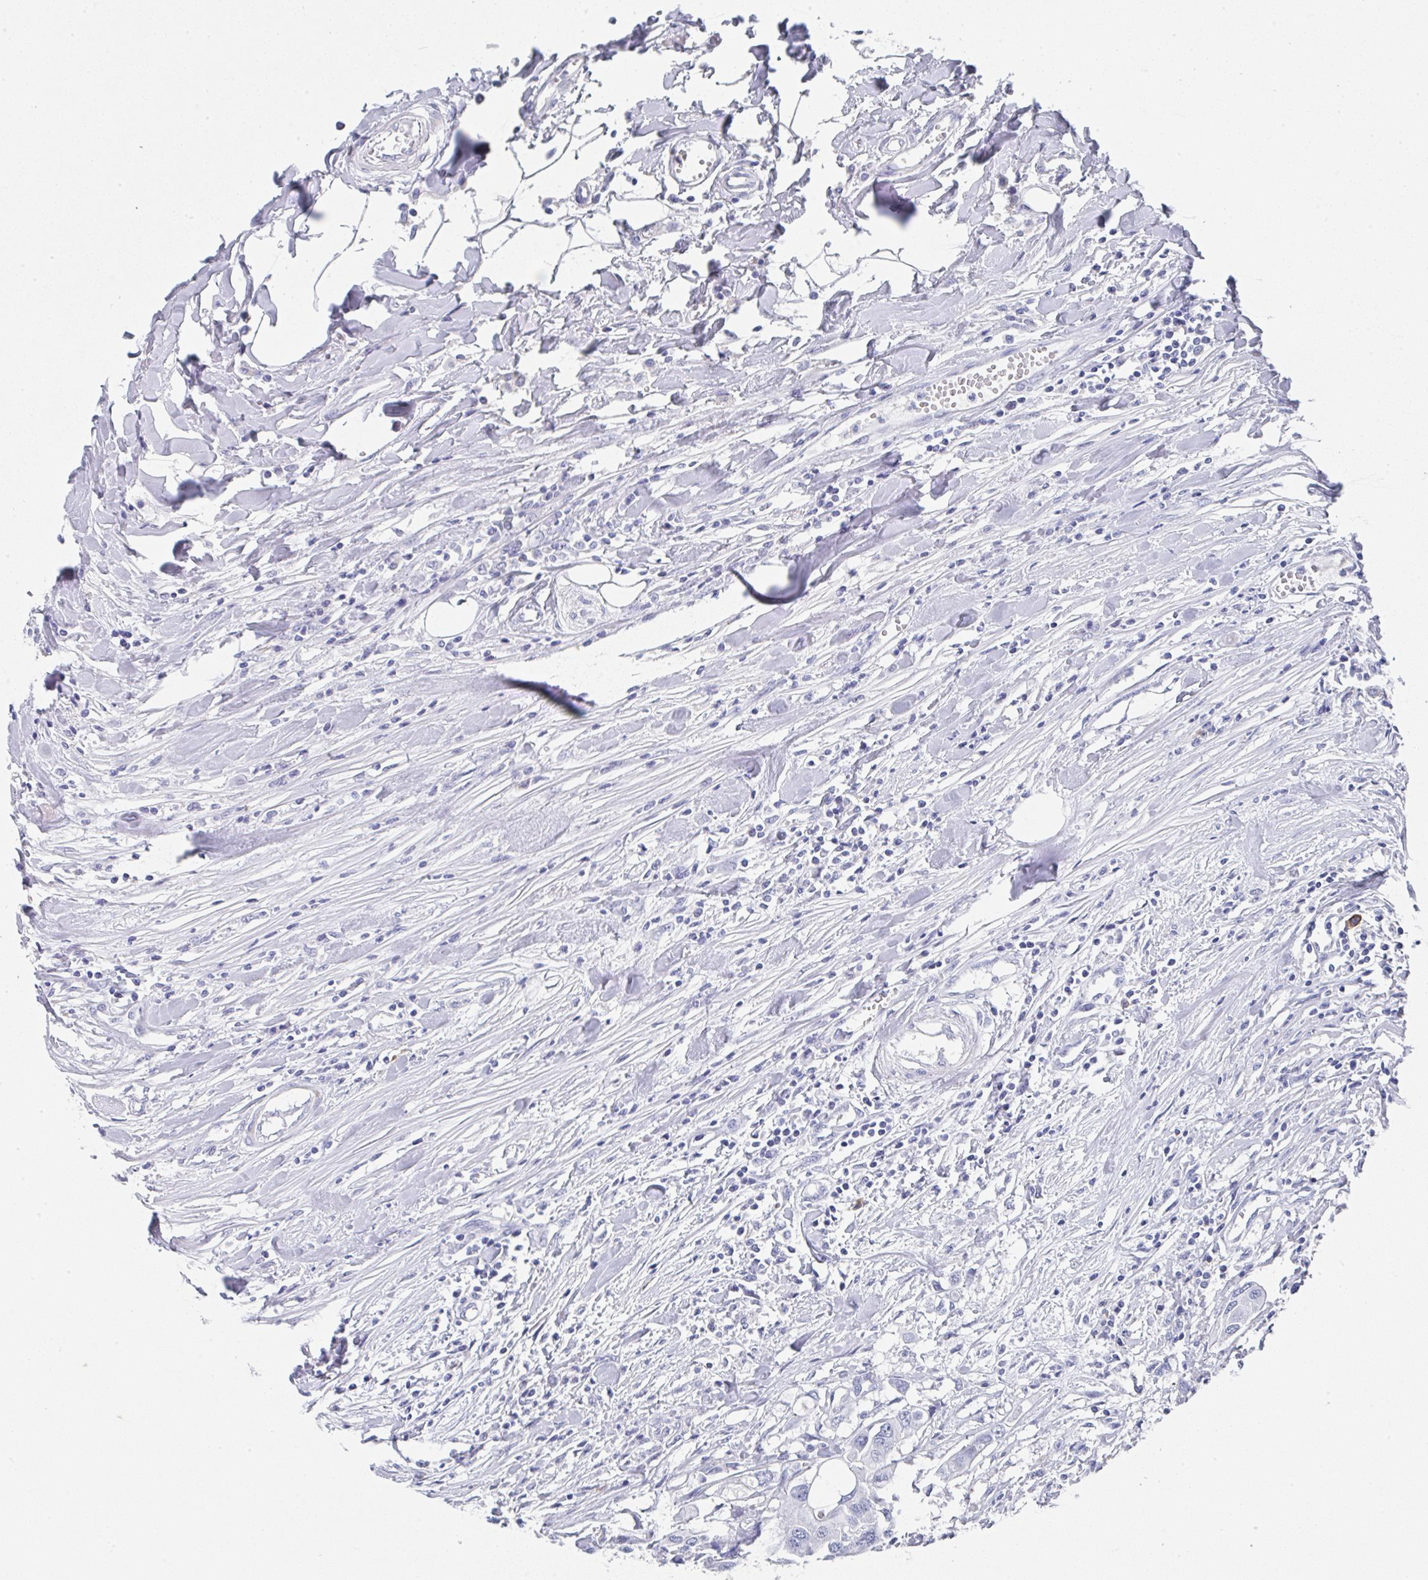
{"staining": {"intensity": "negative", "quantity": "none", "location": "none"}, "tissue": "colorectal cancer", "cell_type": "Tumor cells", "image_type": "cancer", "snomed": [{"axis": "morphology", "description": "Adenocarcinoma, NOS"}, {"axis": "topography", "description": "Colon"}], "caption": "An image of human adenocarcinoma (colorectal) is negative for staining in tumor cells.", "gene": "TNFRSF8", "patient": {"sex": "male", "age": 77}}